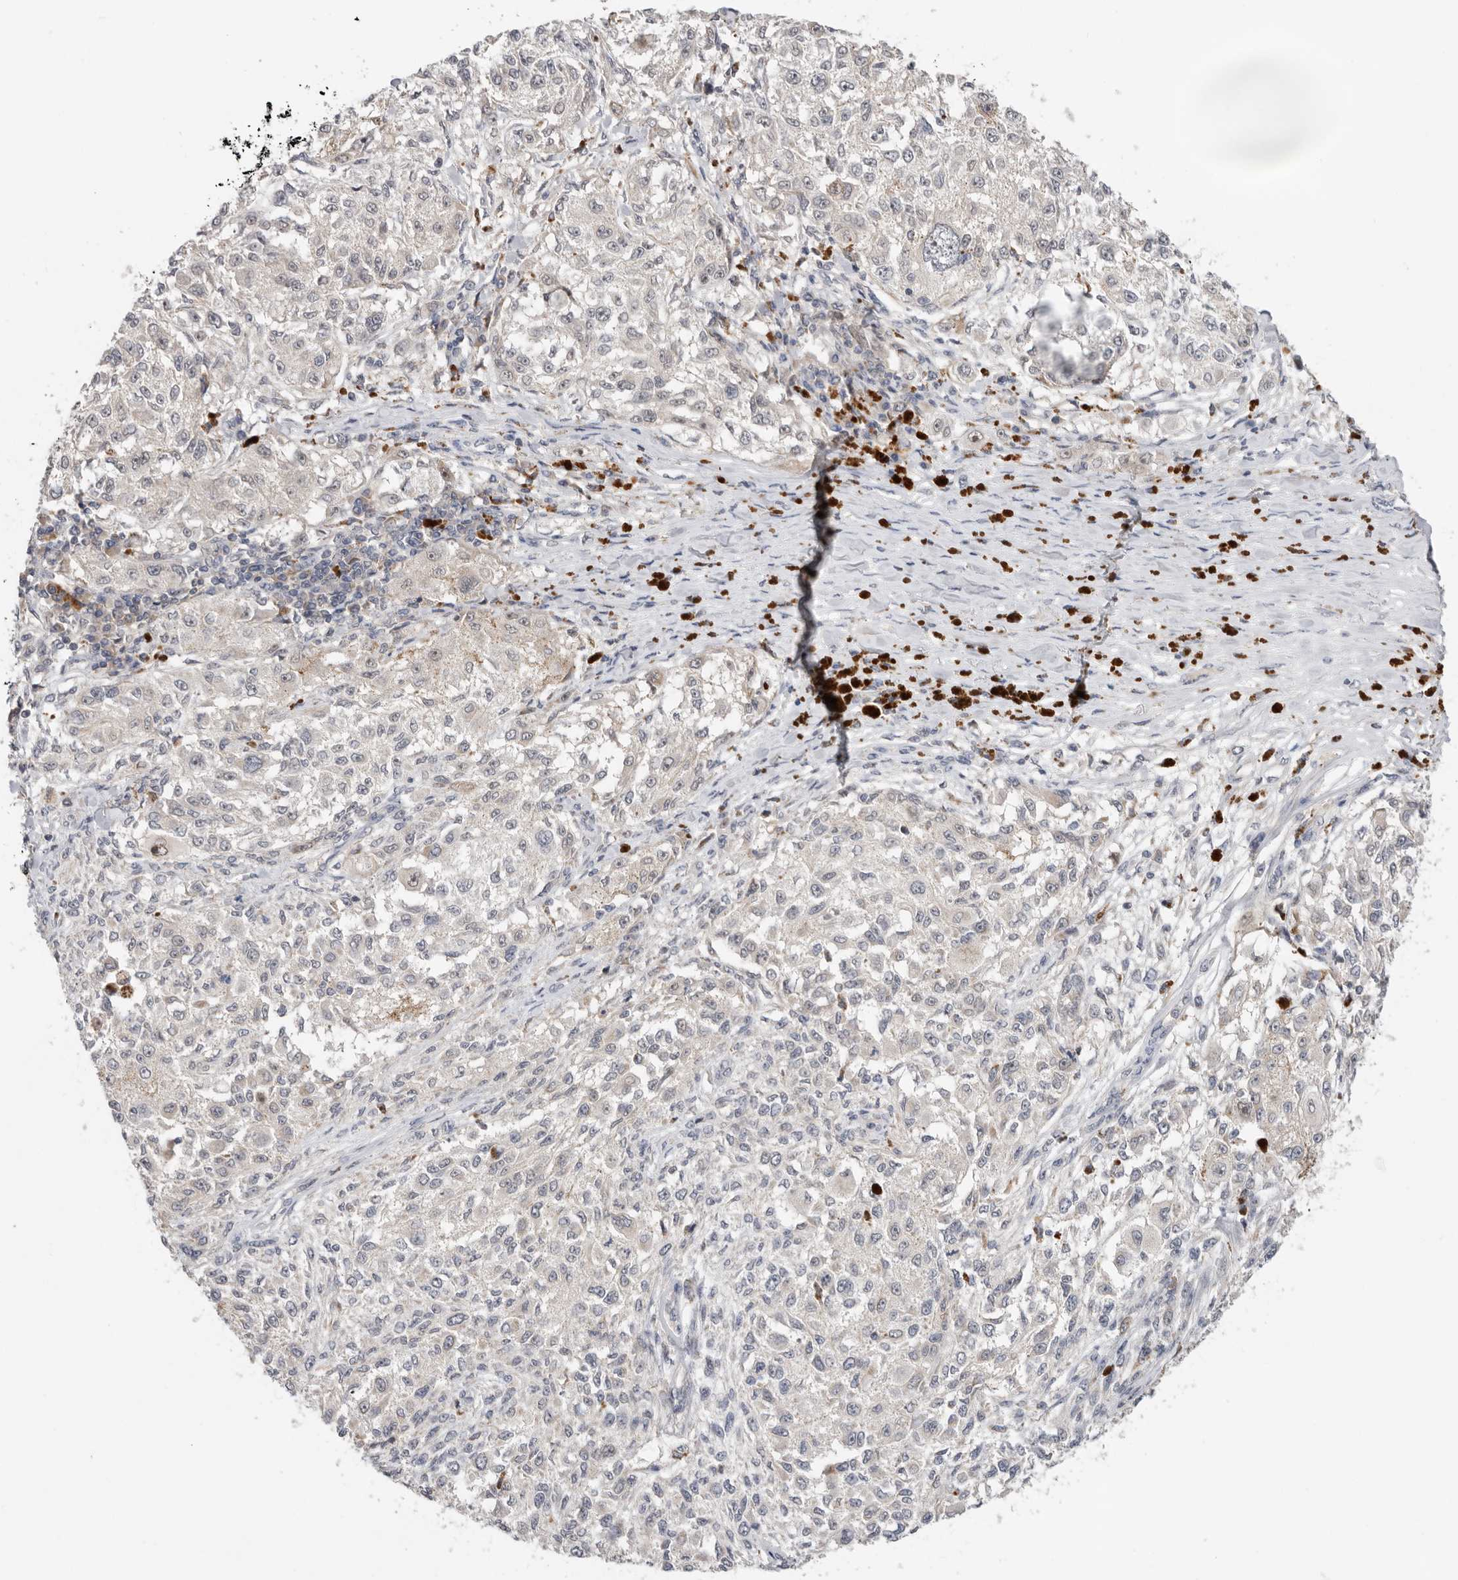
{"staining": {"intensity": "negative", "quantity": "none", "location": "none"}, "tissue": "melanoma", "cell_type": "Tumor cells", "image_type": "cancer", "snomed": [{"axis": "morphology", "description": "Necrosis, NOS"}, {"axis": "morphology", "description": "Malignant melanoma, NOS"}, {"axis": "topography", "description": "Skin"}], "caption": "Immunohistochemistry photomicrograph of malignant melanoma stained for a protein (brown), which displays no staining in tumor cells.", "gene": "BRCA2", "patient": {"sex": "female", "age": 87}}